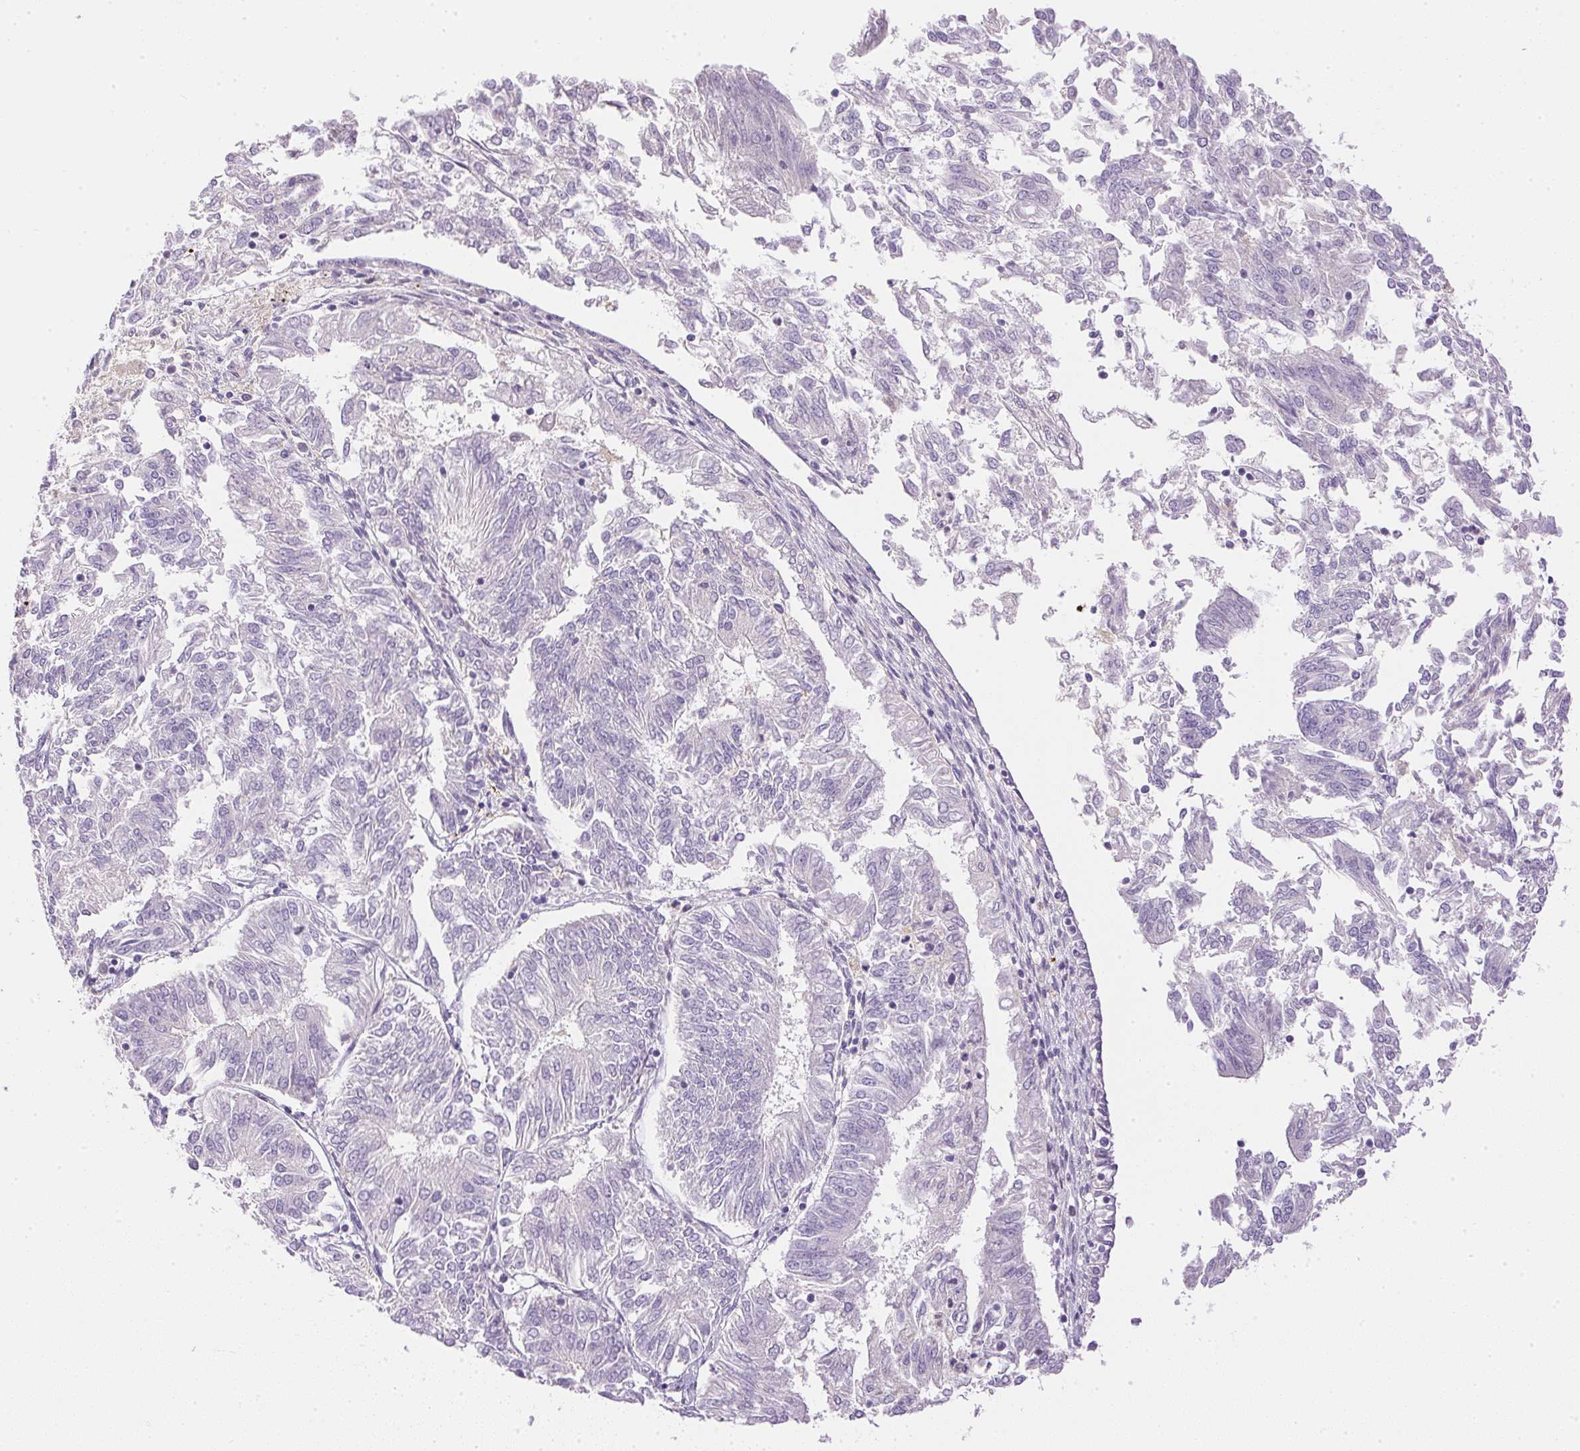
{"staining": {"intensity": "negative", "quantity": "none", "location": "none"}, "tissue": "endometrial cancer", "cell_type": "Tumor cells", "image_type": "cancer", "snomed": [{"axis": "morphology", "description": "Adenocarcinoma, NOS"}, {"axis": "topography", "description": "Endometrium"}], "caption": "Immunohistochemistry (IHC) of human endometrial adenocarcinoma reveals no staining in tumor cells. (Immunohistochemistry (IHC), brightfield microscopy, high magnification).", "gene": "ATP6V1G3", "patient": {"sex": "female", "age": 58}}